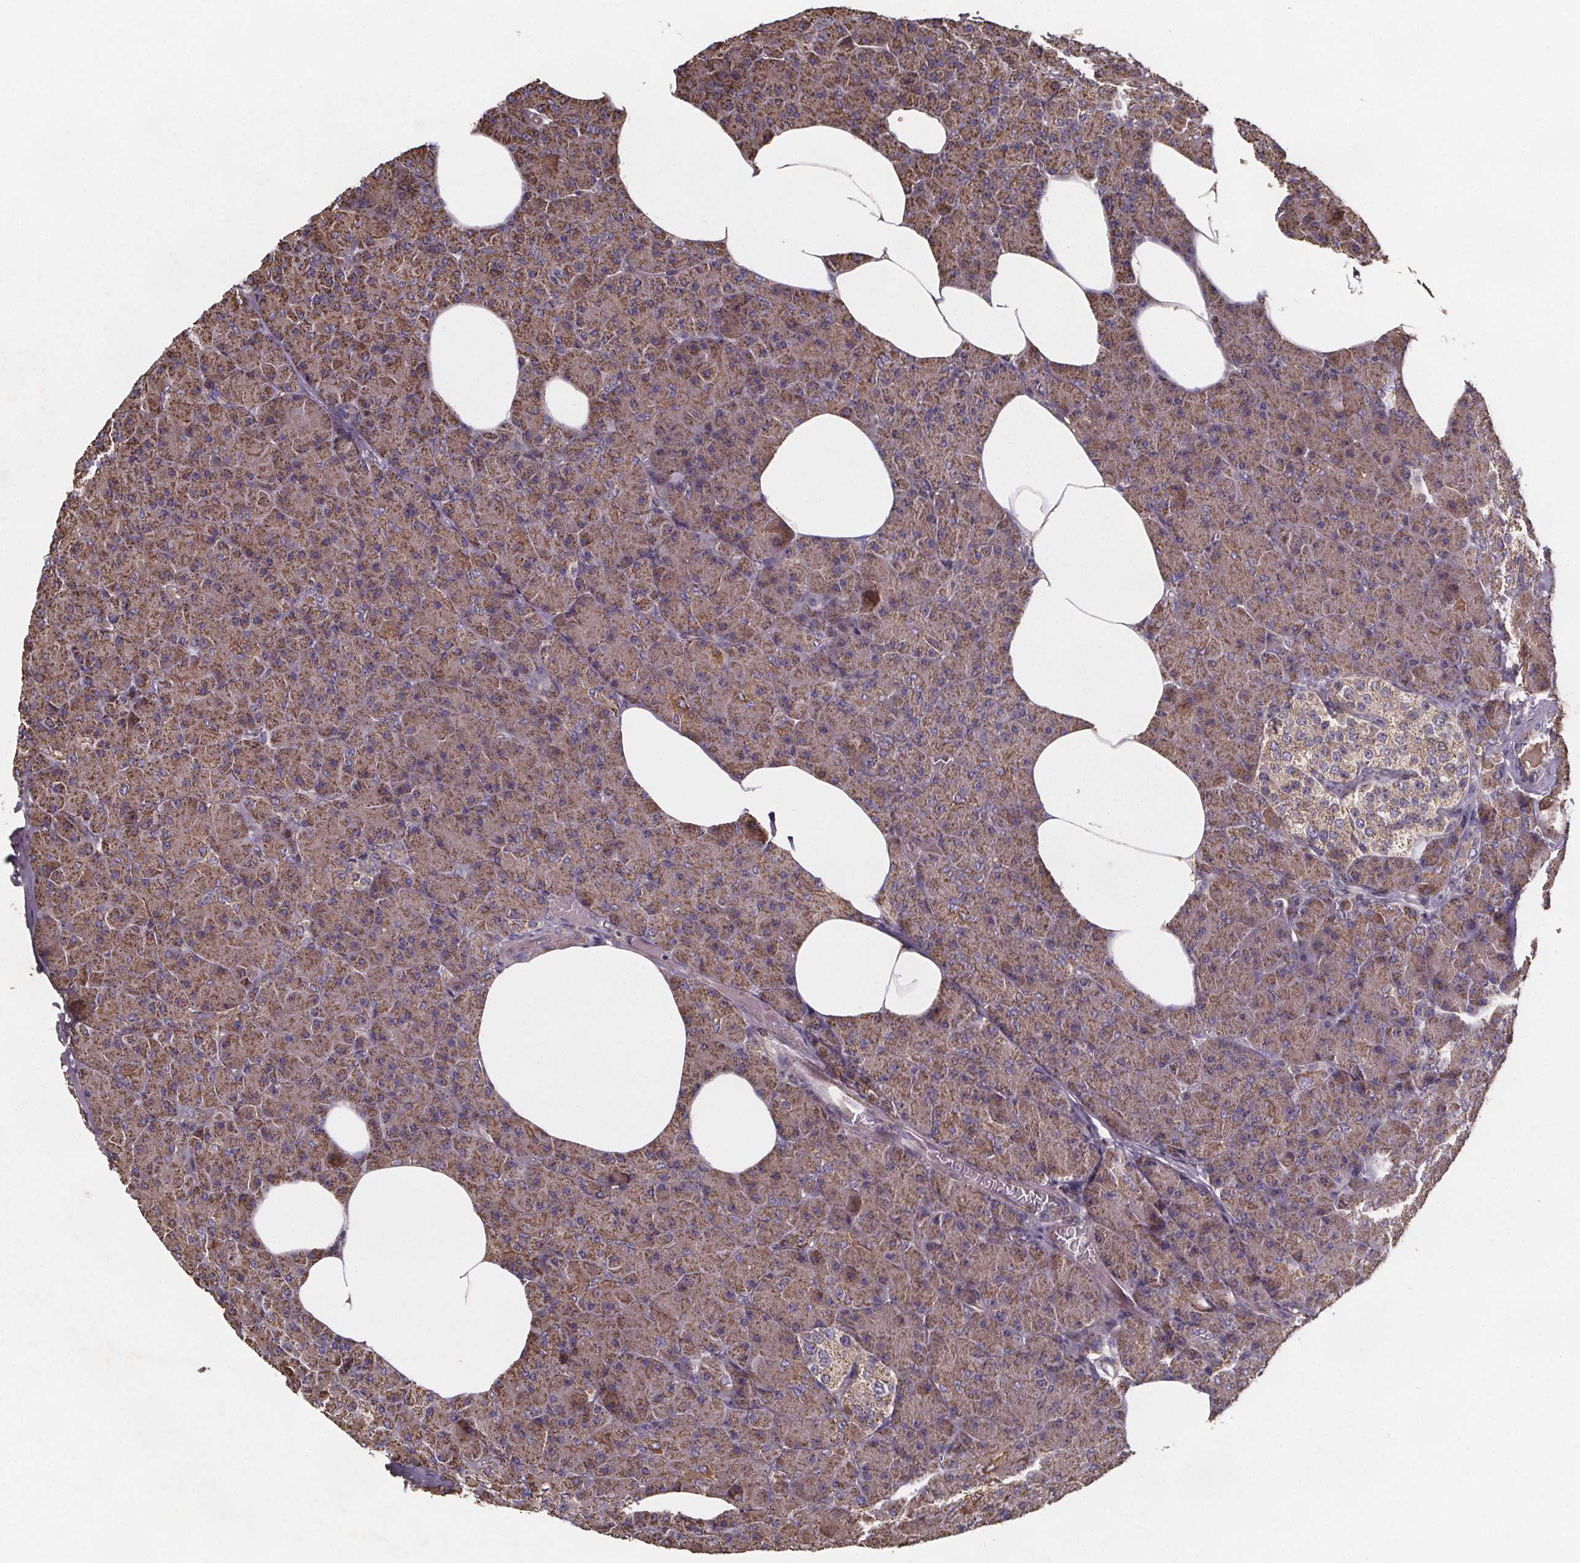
{"staining": {"intensity": "moderate", "quantity": ">75%", "location": "cytoplasmic/membranous"}, "tissue": "pancreas", "cell_type": "Exocrine glandular cells", "image_type": "normal", "snomed": [{"axis": "morphology", "description": "Normal tissue, NOS"}, {"axis": "topography", "description": "Pancreas"}], "caption": "A brown stain labels moderate cytoplasmic/membranous expression of a protein in exocrine glandular cells of benign pancreas. (DAB IHC with brightfield microscopy, high magnification).", "gene": "SLC35D2", "patient": {"sex": "female", "age": 45}}